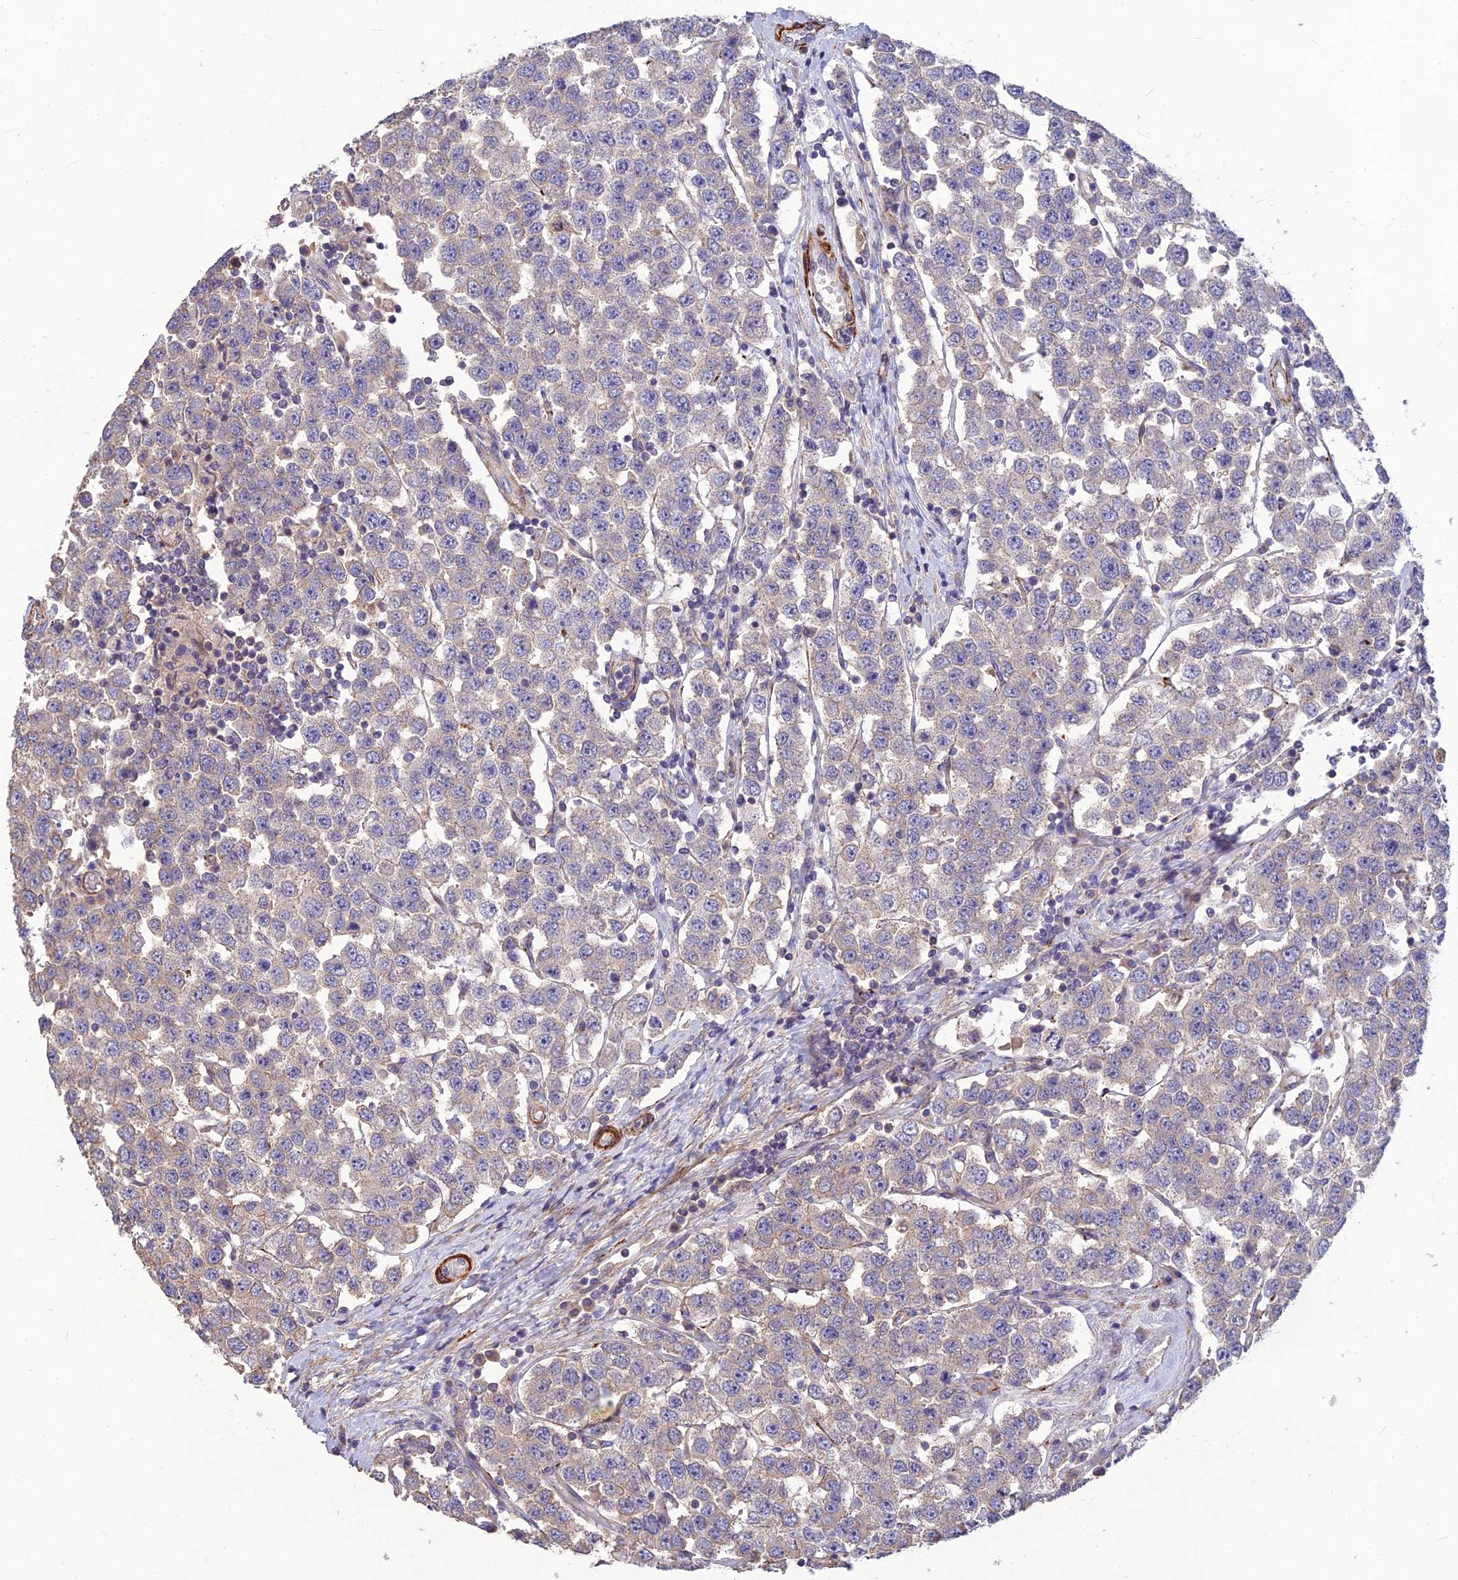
{"staining": {"intensity": "weak", "quantity": "<25%", "location": "cytoplasmic/membranous"}, "tissue": "testis cancer", "cell_type": "Tumor cells", "image_type": "cancer", "snomed": [{"axis": "morphology", "description": "Seminoma, NOS"}, {"axis": "topography", "description": "Testis"}], "caption": "Protein analysis of testis cancer (seminoma) exhibits no significant staining in tumor cells.", "gene": "CLUH", "patient": {"sex": "male", "age": 28}}